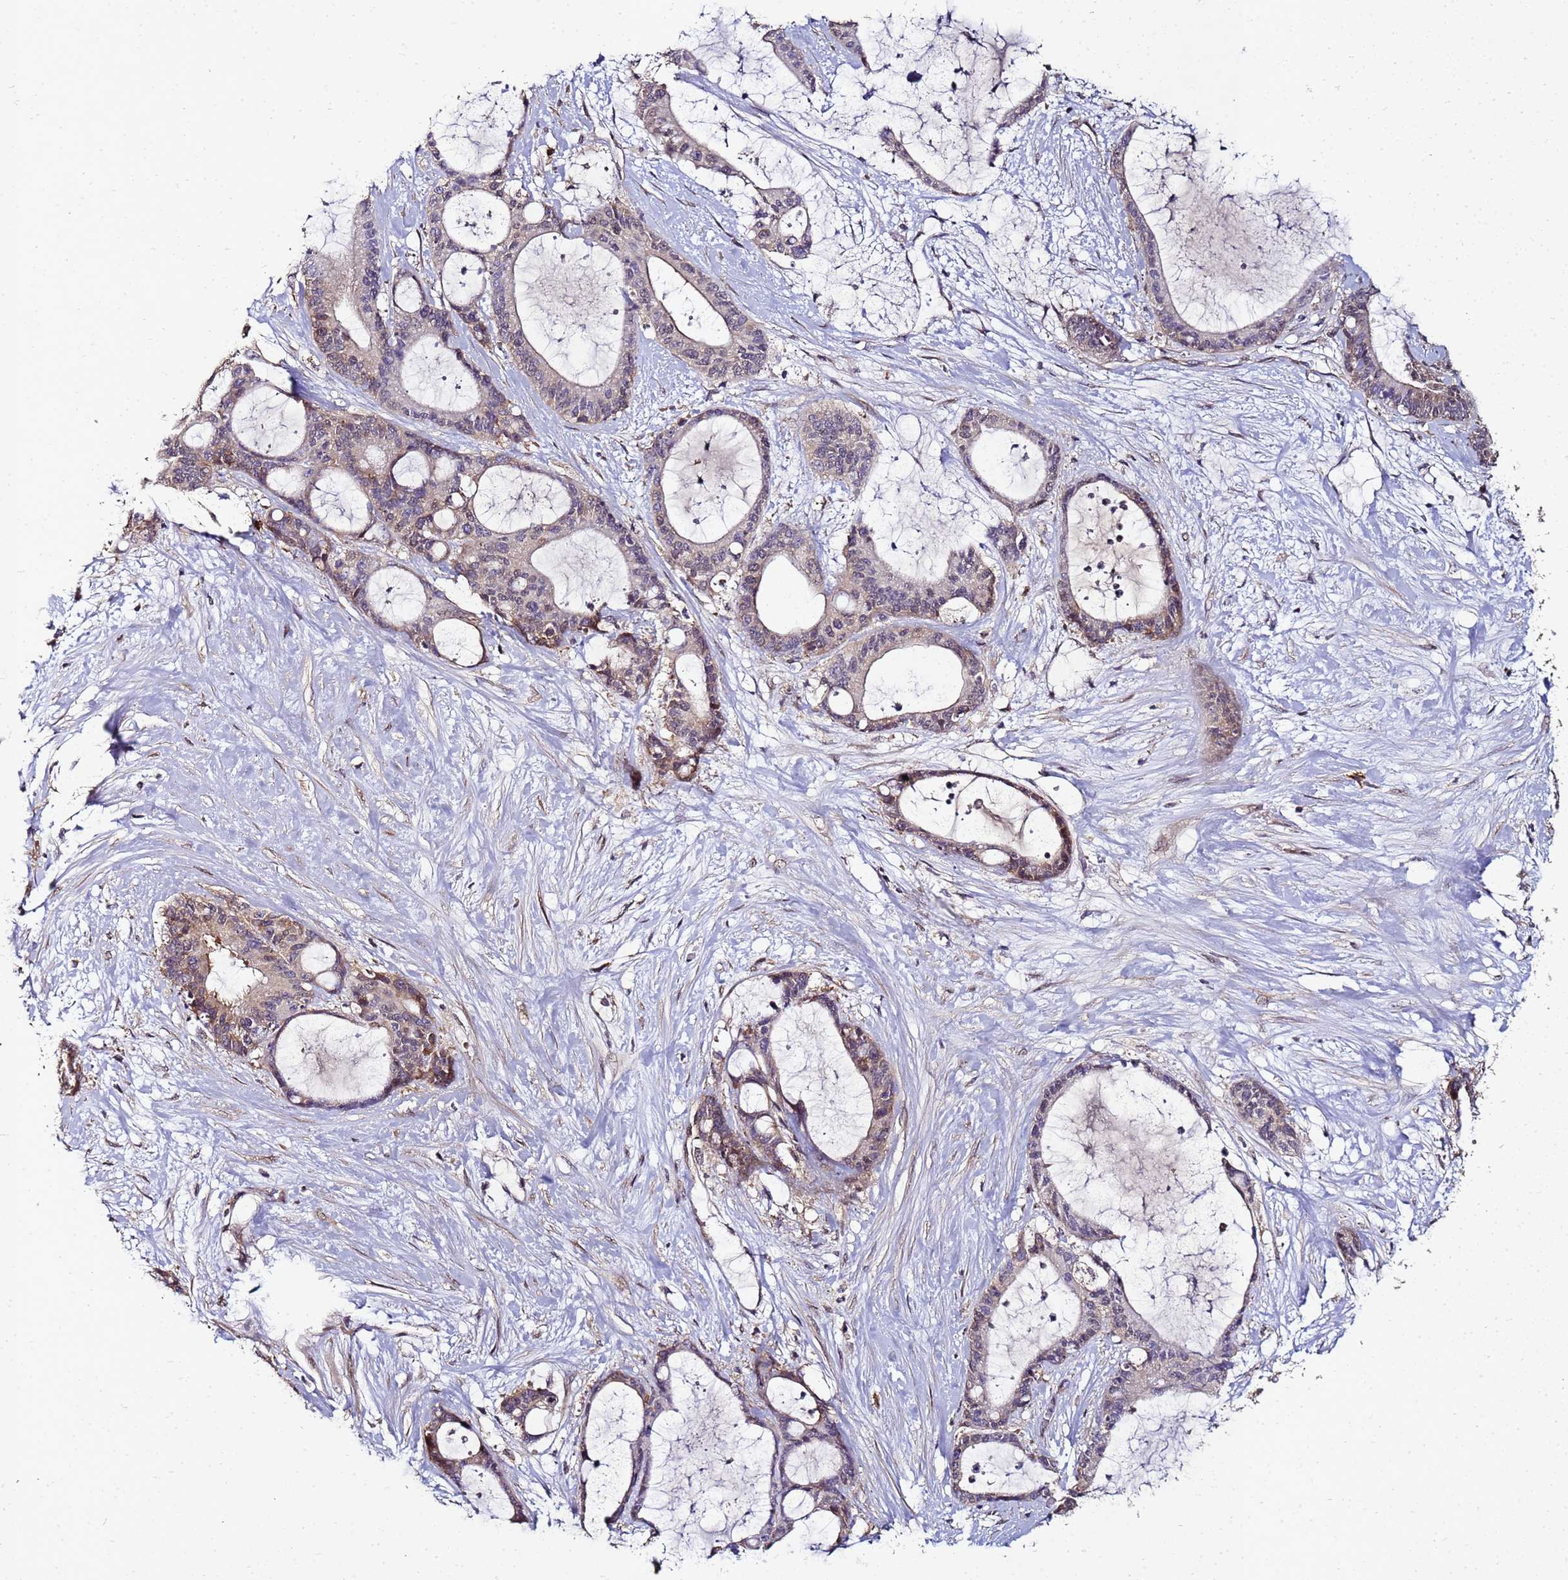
{"staining": {"intensity": "weak", "quantity": "25%-75%", "location": "cytoplasmic/membranous,nuclear"}, "tissue": "liver cancer", "cell_type": "Tumor cells", "image_type": "cancer", "snomed": [{"axis": "morphology", "description": "Normal tissue, NOS"}, {"axis": "morphology", "description": "Cholangiocarcinoma"}, {"axis": "topography", "description": "Liver"}, {"axis": "topography", "description": "Peripheral nerve tissue"}], "caption": "Liver cancer (cholangiocarcinoma) stained for a protein reveals weak cytoplasmic/membranous and nuclear positivity in tumor cells.", "gene": "ANKRD17", "patient": {"sex": "female", "age": 73}}